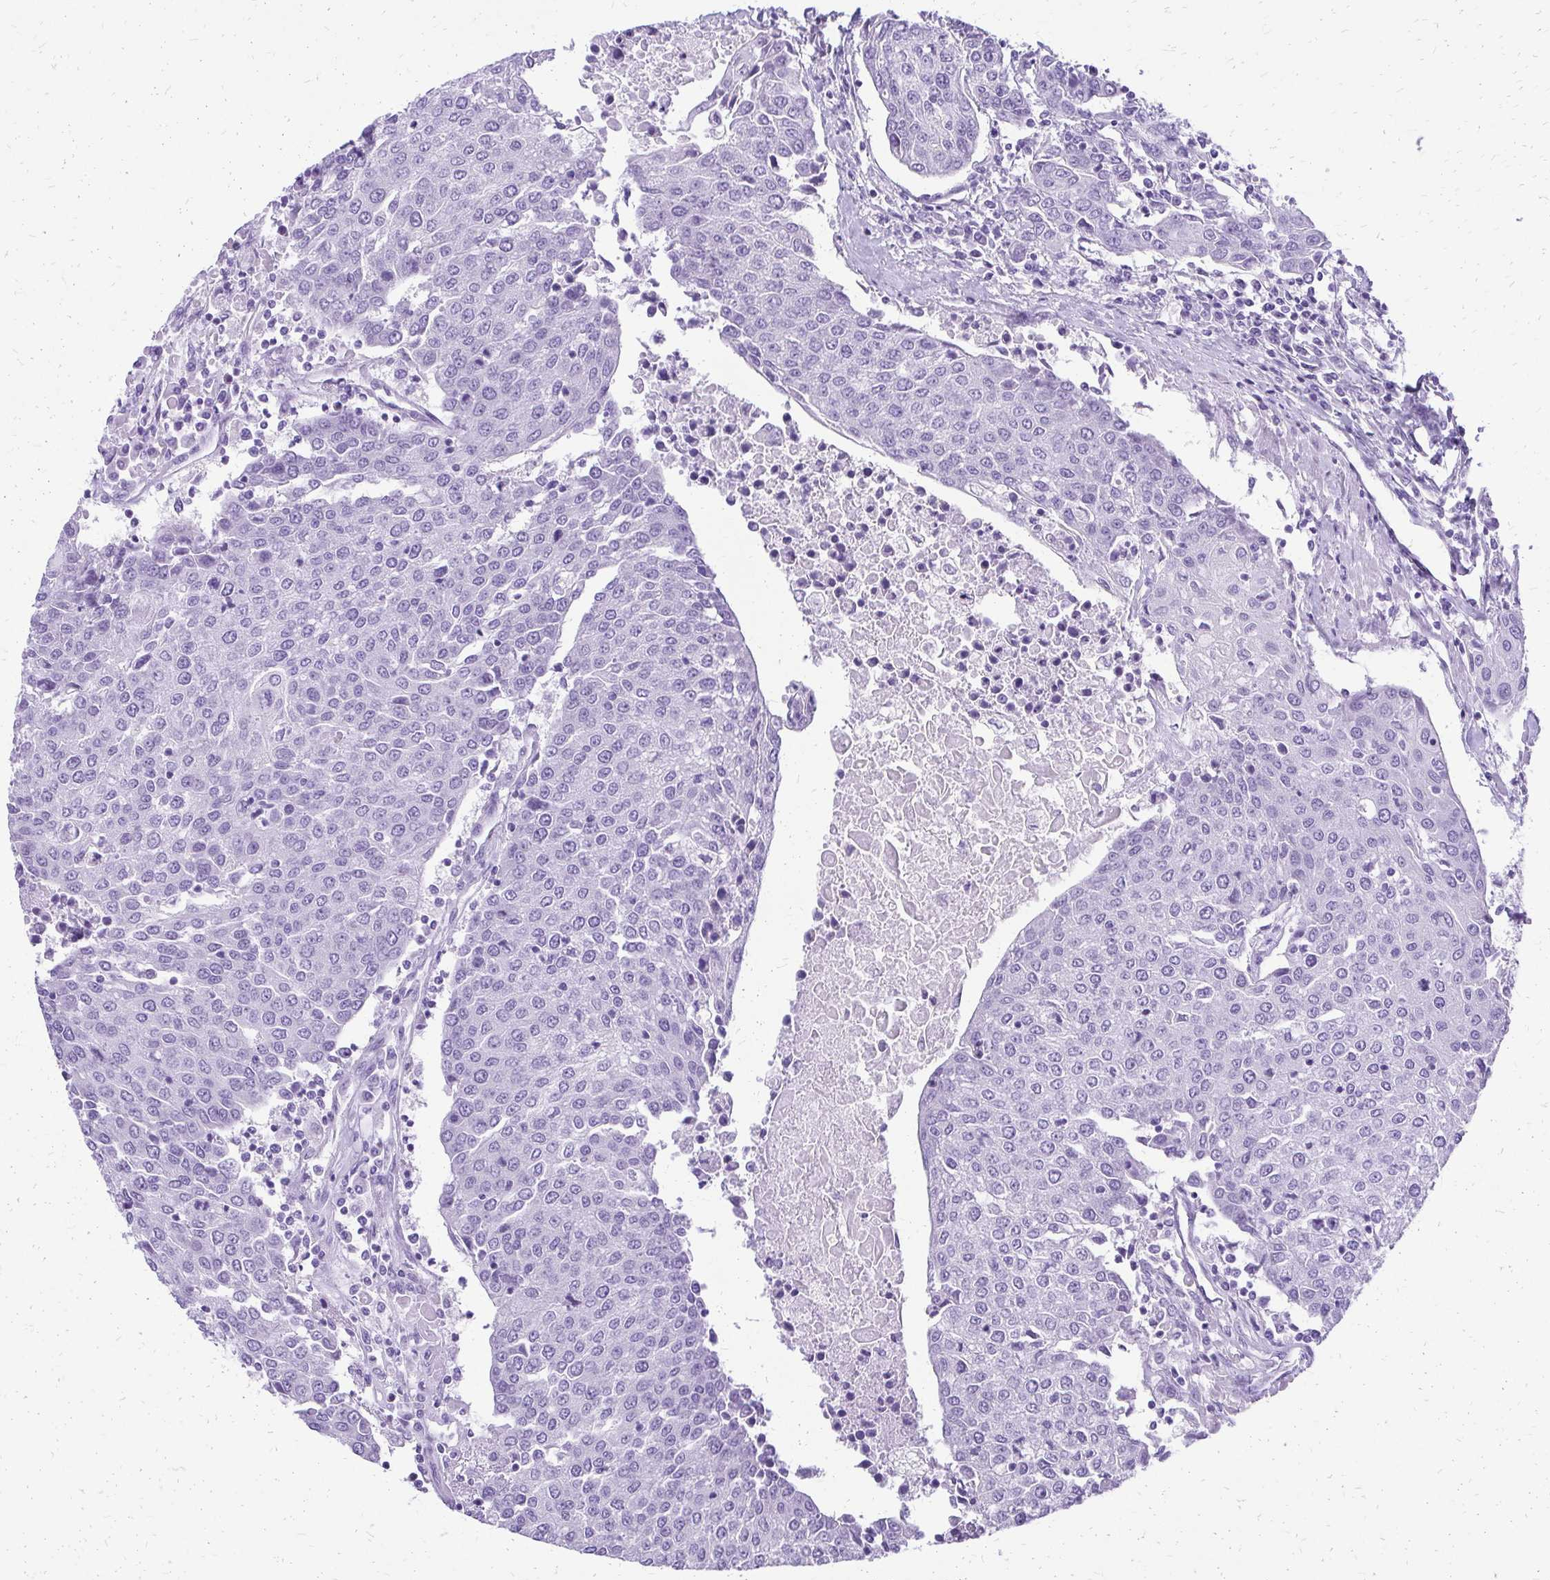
{"staining": {"intensity": "negative", "quantity": "none", "location": "none"}, "tissue": "urothelial cancer", "cell_type": "Tumor cells", "image_type": "cancer", "snomed": [{"axis": "morphology", "description": "Urothelial carcinoma, High grade"}, {"axis": "topography", "description": "Urinary bladder"}], "caption": "Tumor cells are negative for brown protein staining in high-grade urothelial carcinoma.", "gene": "SLC32A1", "patient": {"sex": "female", "age": 85}}